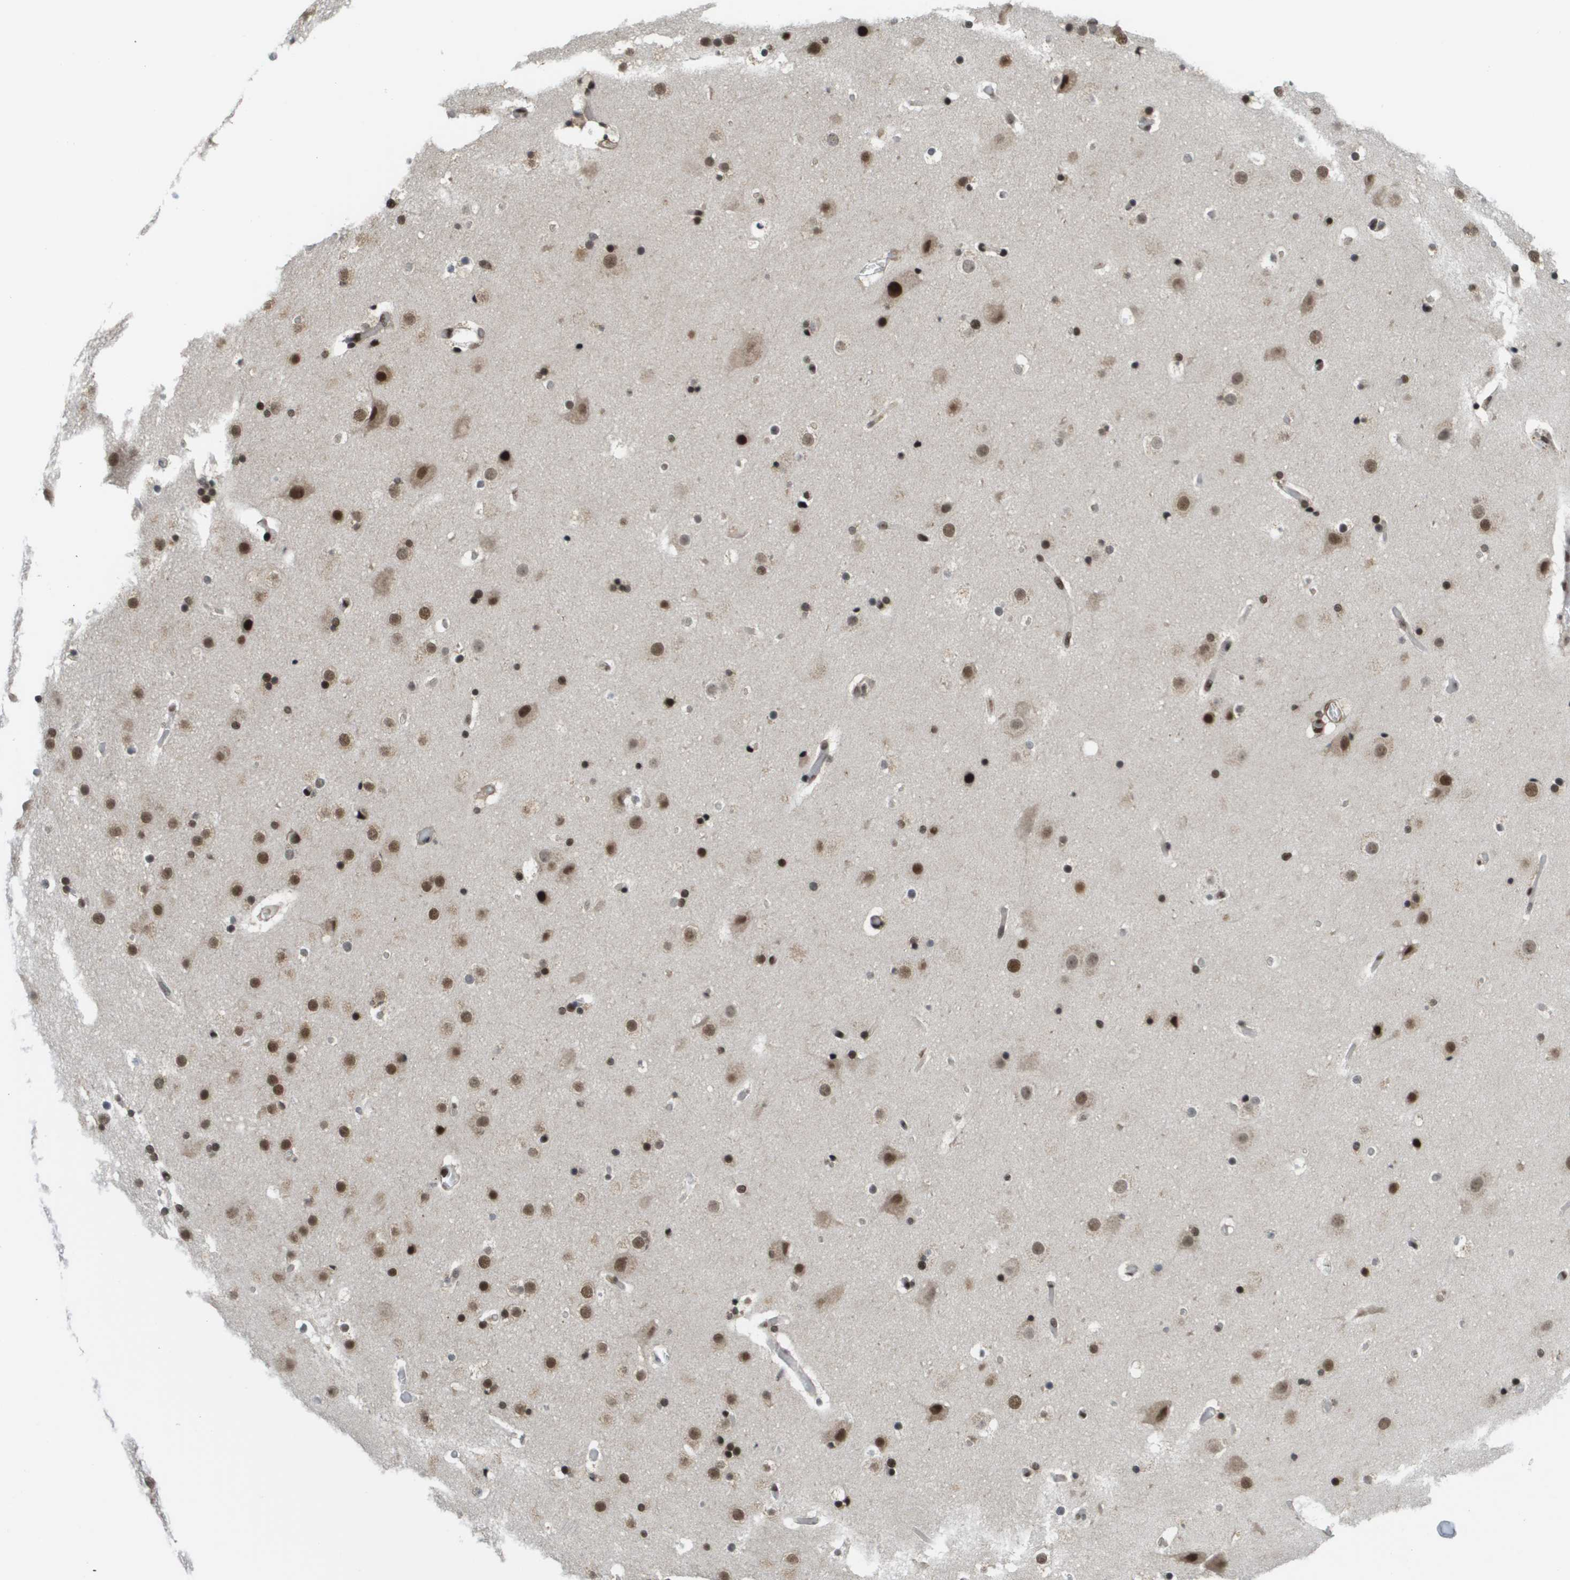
{"staining": {"intensity": "moderate", "quantity": ">75%", "location": "nuclear"}, "tissue": "cerebral cortex", "cell_type": "Endothelial cells", "image_type": "normal", "snomed": [{"axis": "morphology", "description": "Normal tissue, NOS"}, {"axis": "topography", "description": "Cerebral cortex"}], "caption": "Human cerebral cortex stained with a brown dye exhibits moderate nuclear positive staining in about >75% of endothelial cells.", "gene": "PRCC", "patient": {"sex": "male", "age": 57}}